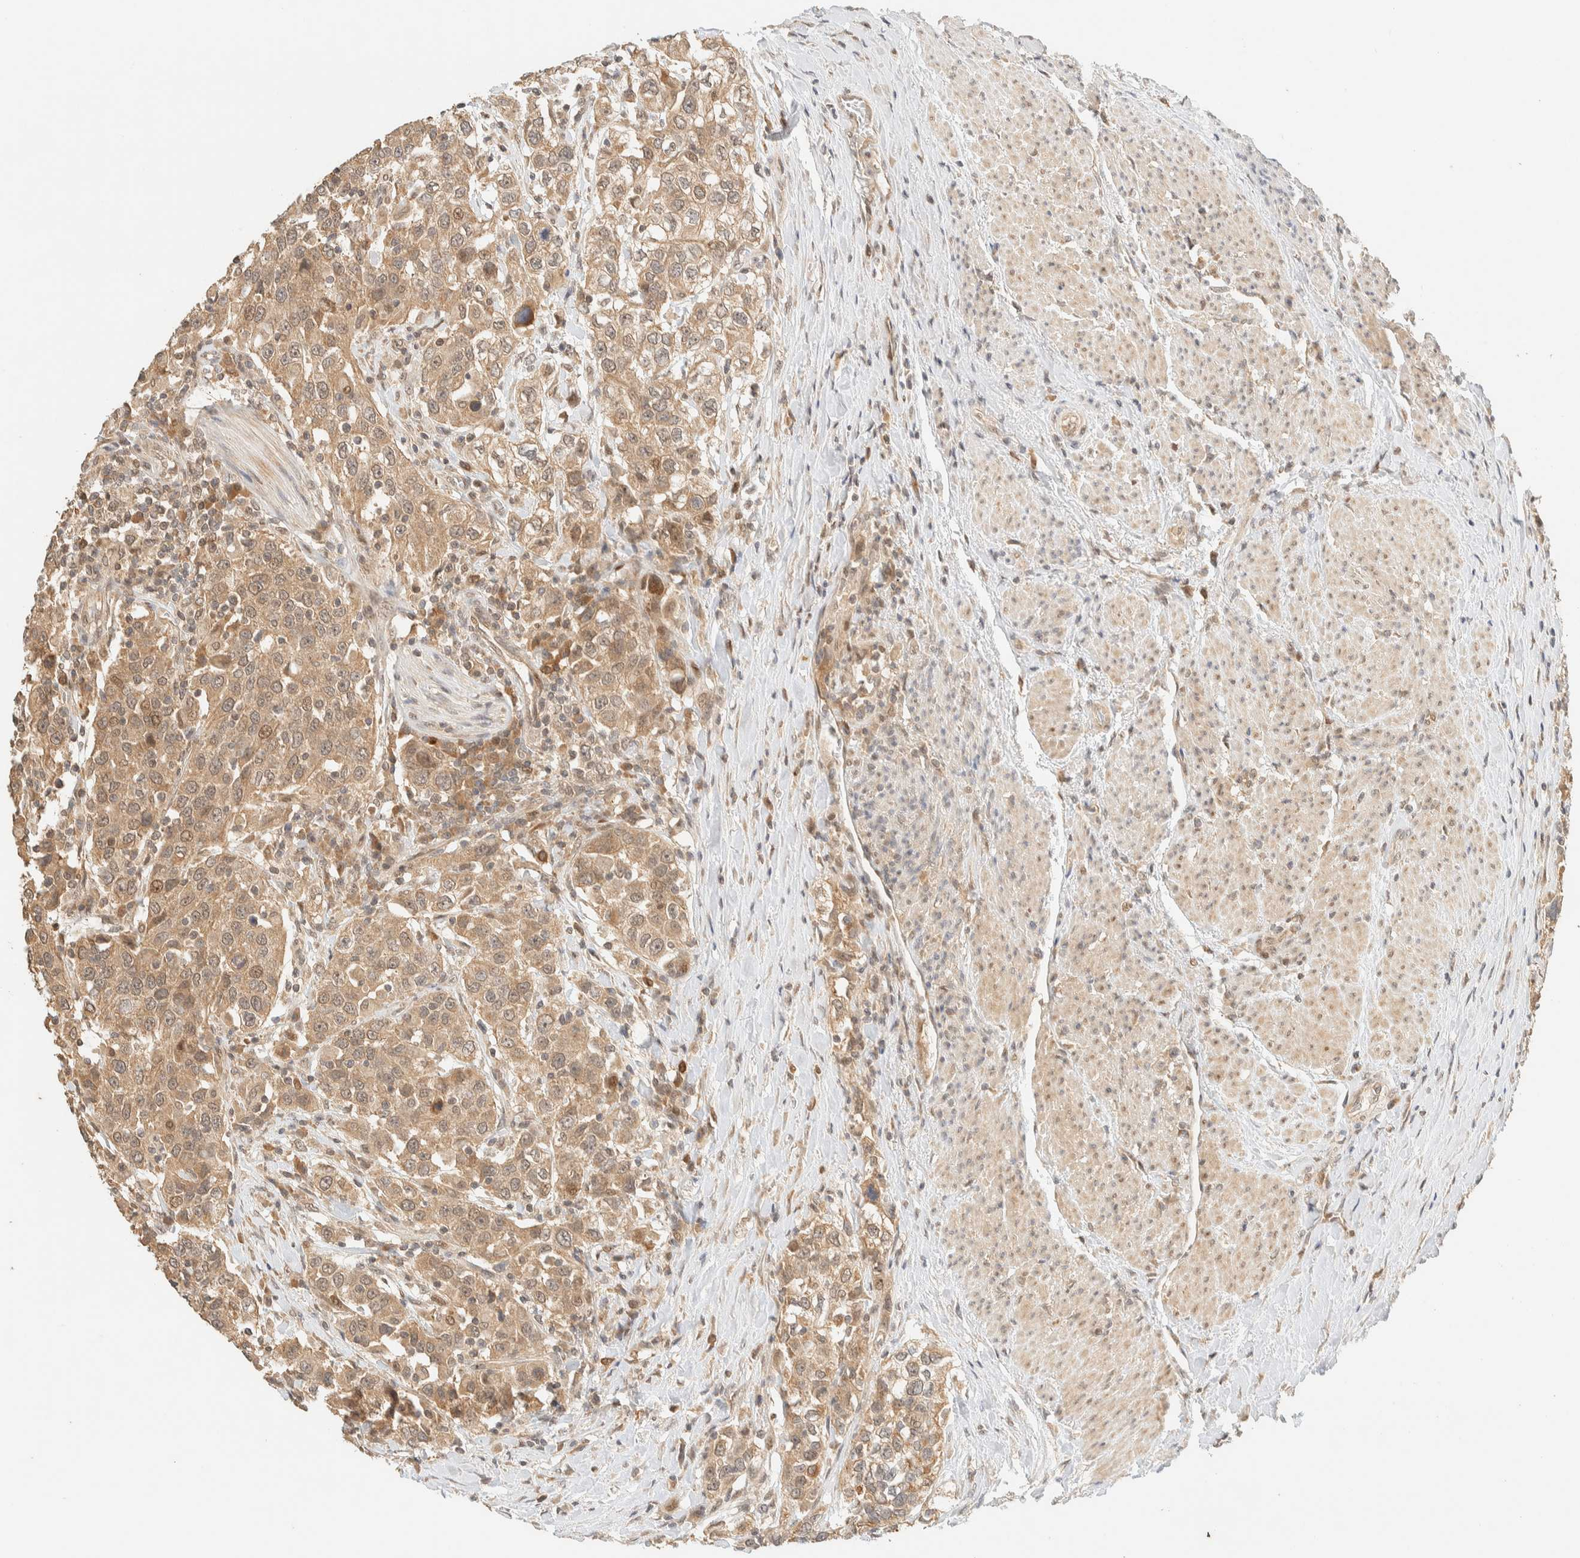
{"staining": {"intensity": "moderate", "quantity": ">75%", "location": "cytoplasmic/membranous"}, "tissue": "urothelial cancer", "cell_type": "Tumor cells", "image_type": "cancer", "snomed": [{"axis": "morphology", "description": "Urothelial carcinoma, High grade"}, {"axis": "topography", "description": "Urinary bladder"}], "caption": "Immunohistochemistry (DAB) staining of human high-grade urothelial carcinoma displays moderate cytoplasmic/membranous protein staining in about >75% of tumor cells.", "gene": "ZBTB34", "patient": {"sex": "female", "age": 80}}